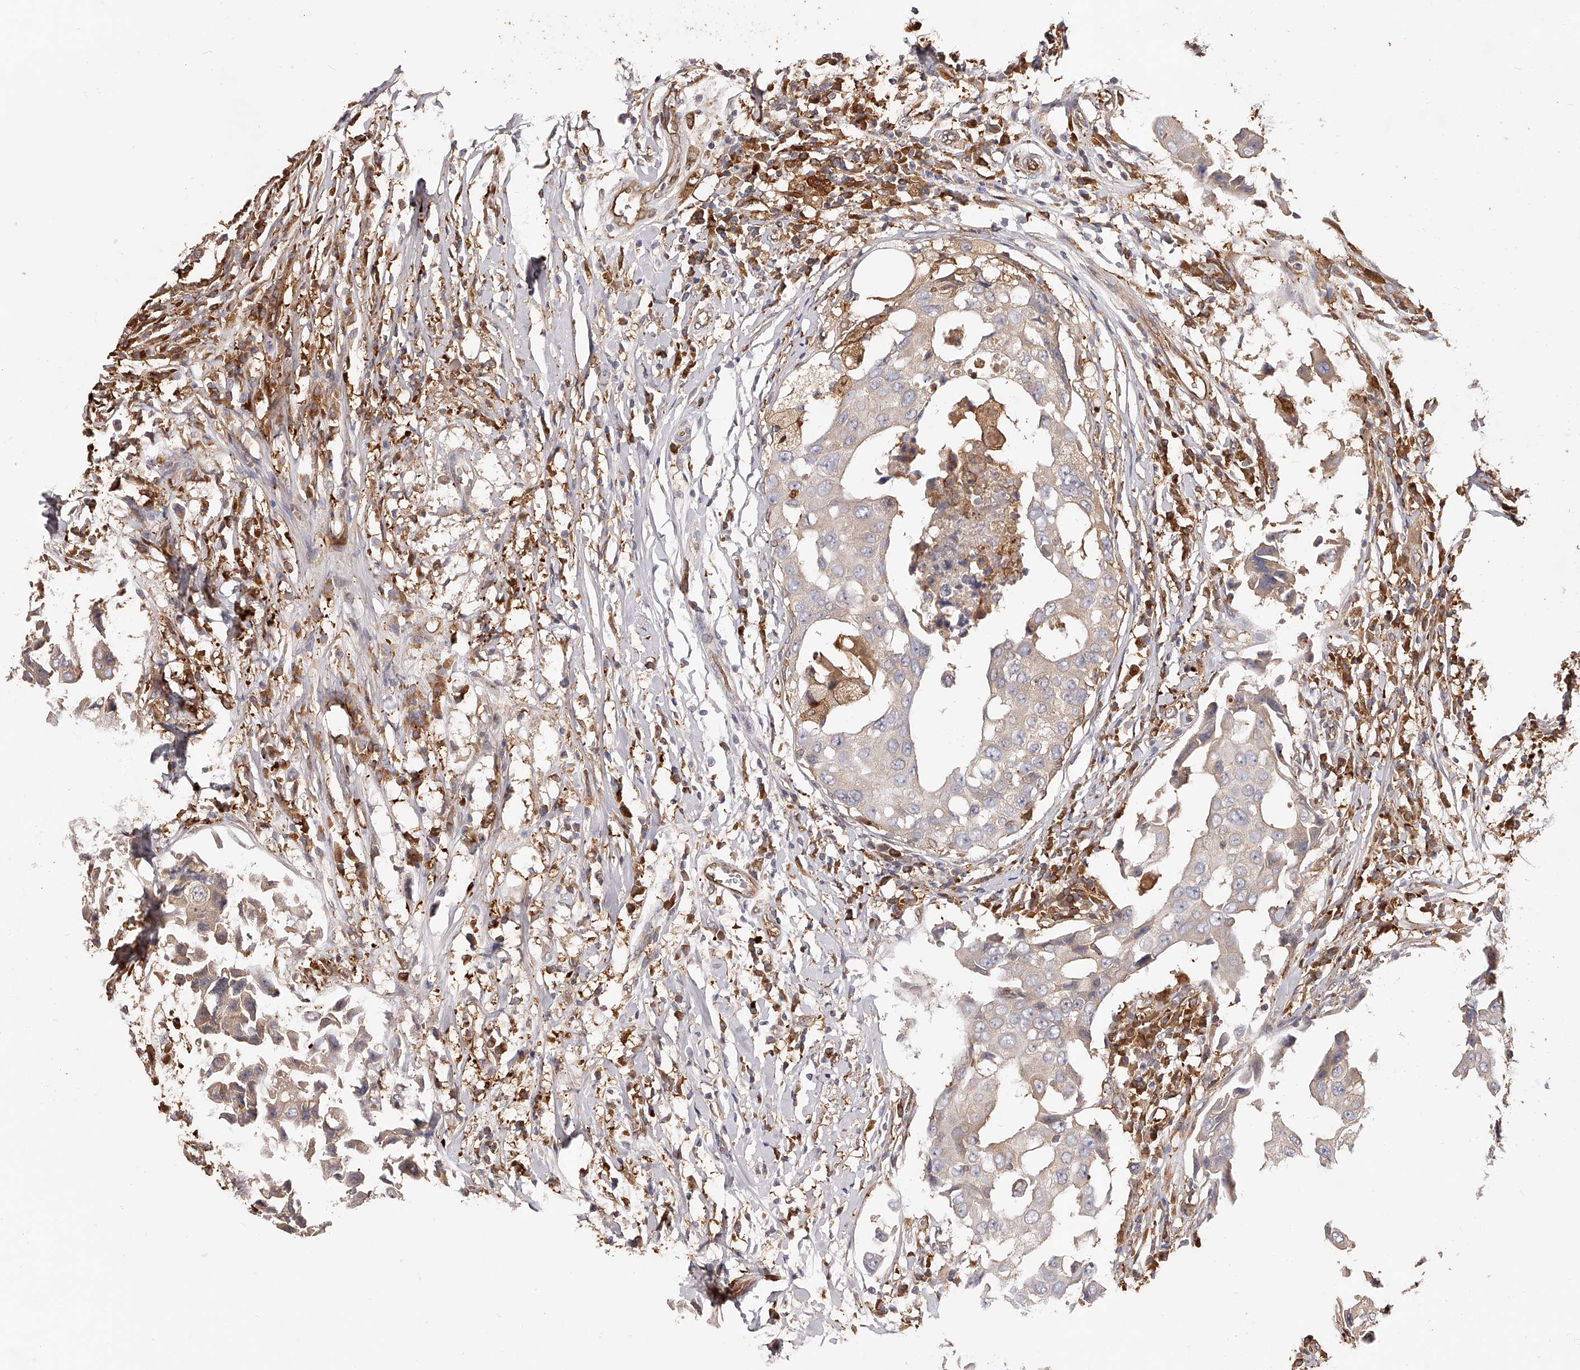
{"staining": {"intensity": "weak", "quantity": "25%-75%", "location": "cytoplasmic/membranous"}, "tissue": "breast cancer", "cell_type": "Tumor cells", "image_type": "cancer", "snomed": [{"axis": "morphology", "description": "Duct carcinoma"}, {"axis": "topography", "description": "Breast"}], "caption": "The photomicrograph reveals immunohistochemical staining of breast infiltrating ductal carcinoma. There is weak cytoplasmic/membranous positivity is present in approximately 25%-75% of tumor cells. The staining was performed using DAB (3,3'-diaminobenzidine), with brown indicating positive protein expression. Nuclei are stained blue with hematoxylin.", "gene": "LAP3", "patient": {"sex": "female", "age": 27}}